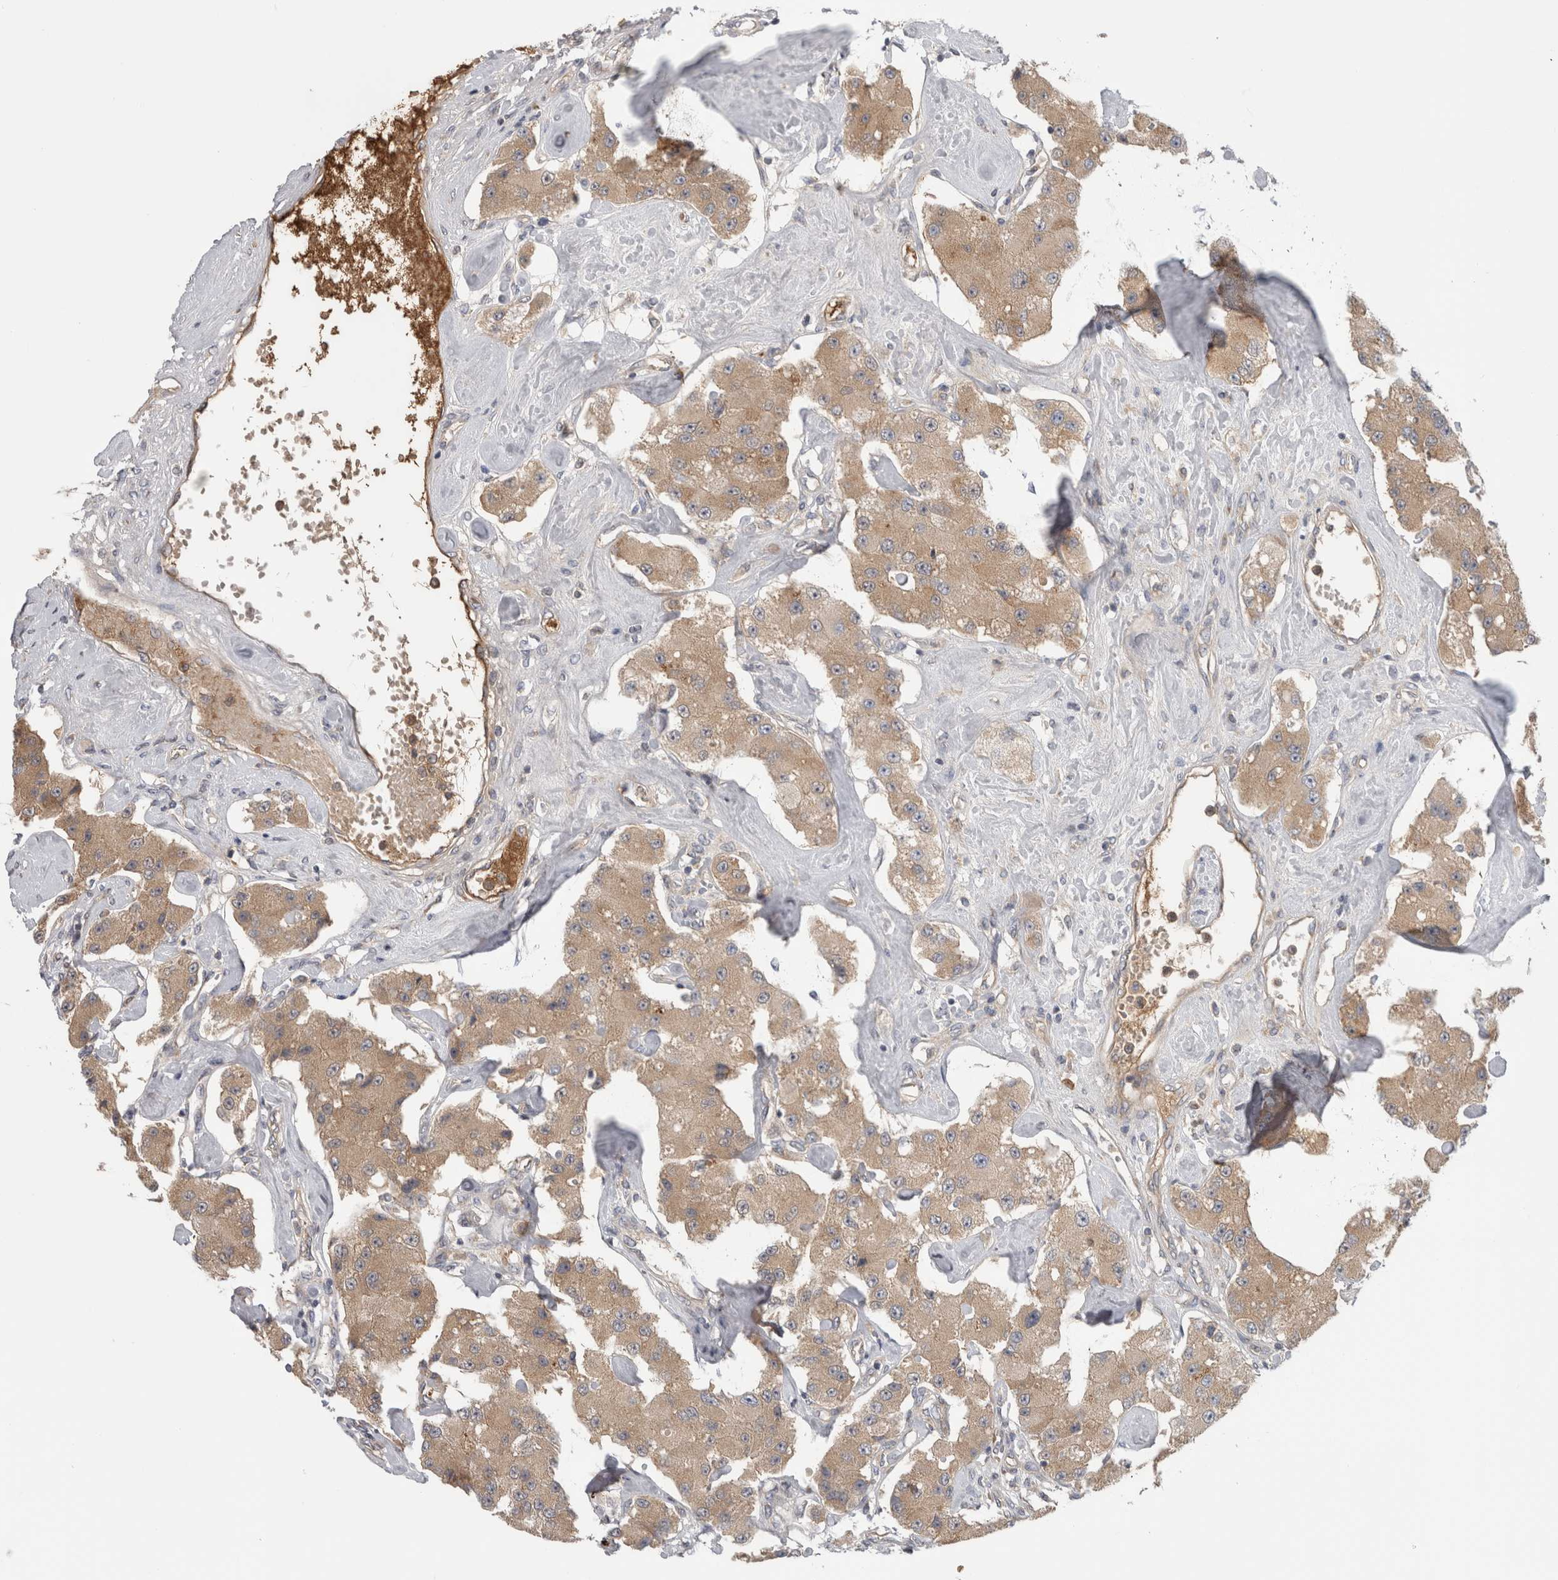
{"staining": {"intensity": "moderate", "quantity": ">75%", "location": "cytoplasmic/membranous"}, "tissue": "carcinoid", "cell_type": "Tumor cells", "image_type": "cancer", "snomed": [{"axis": "morphology", "description": "Carcinoid, malignant, NOS"}, {"axis": "topography", "description": "Pancreas"}], "caption": "Immunohistochemistry (IHC) micrograph of human malignant carcinoid stained for a protein (brown), which exhibits medium levels of moderate cytoplasmic/membranous positivity in approximately >75% of tumor cells.", "gene": "TBCE", "patient": {"sex": "male", "age": 41}}